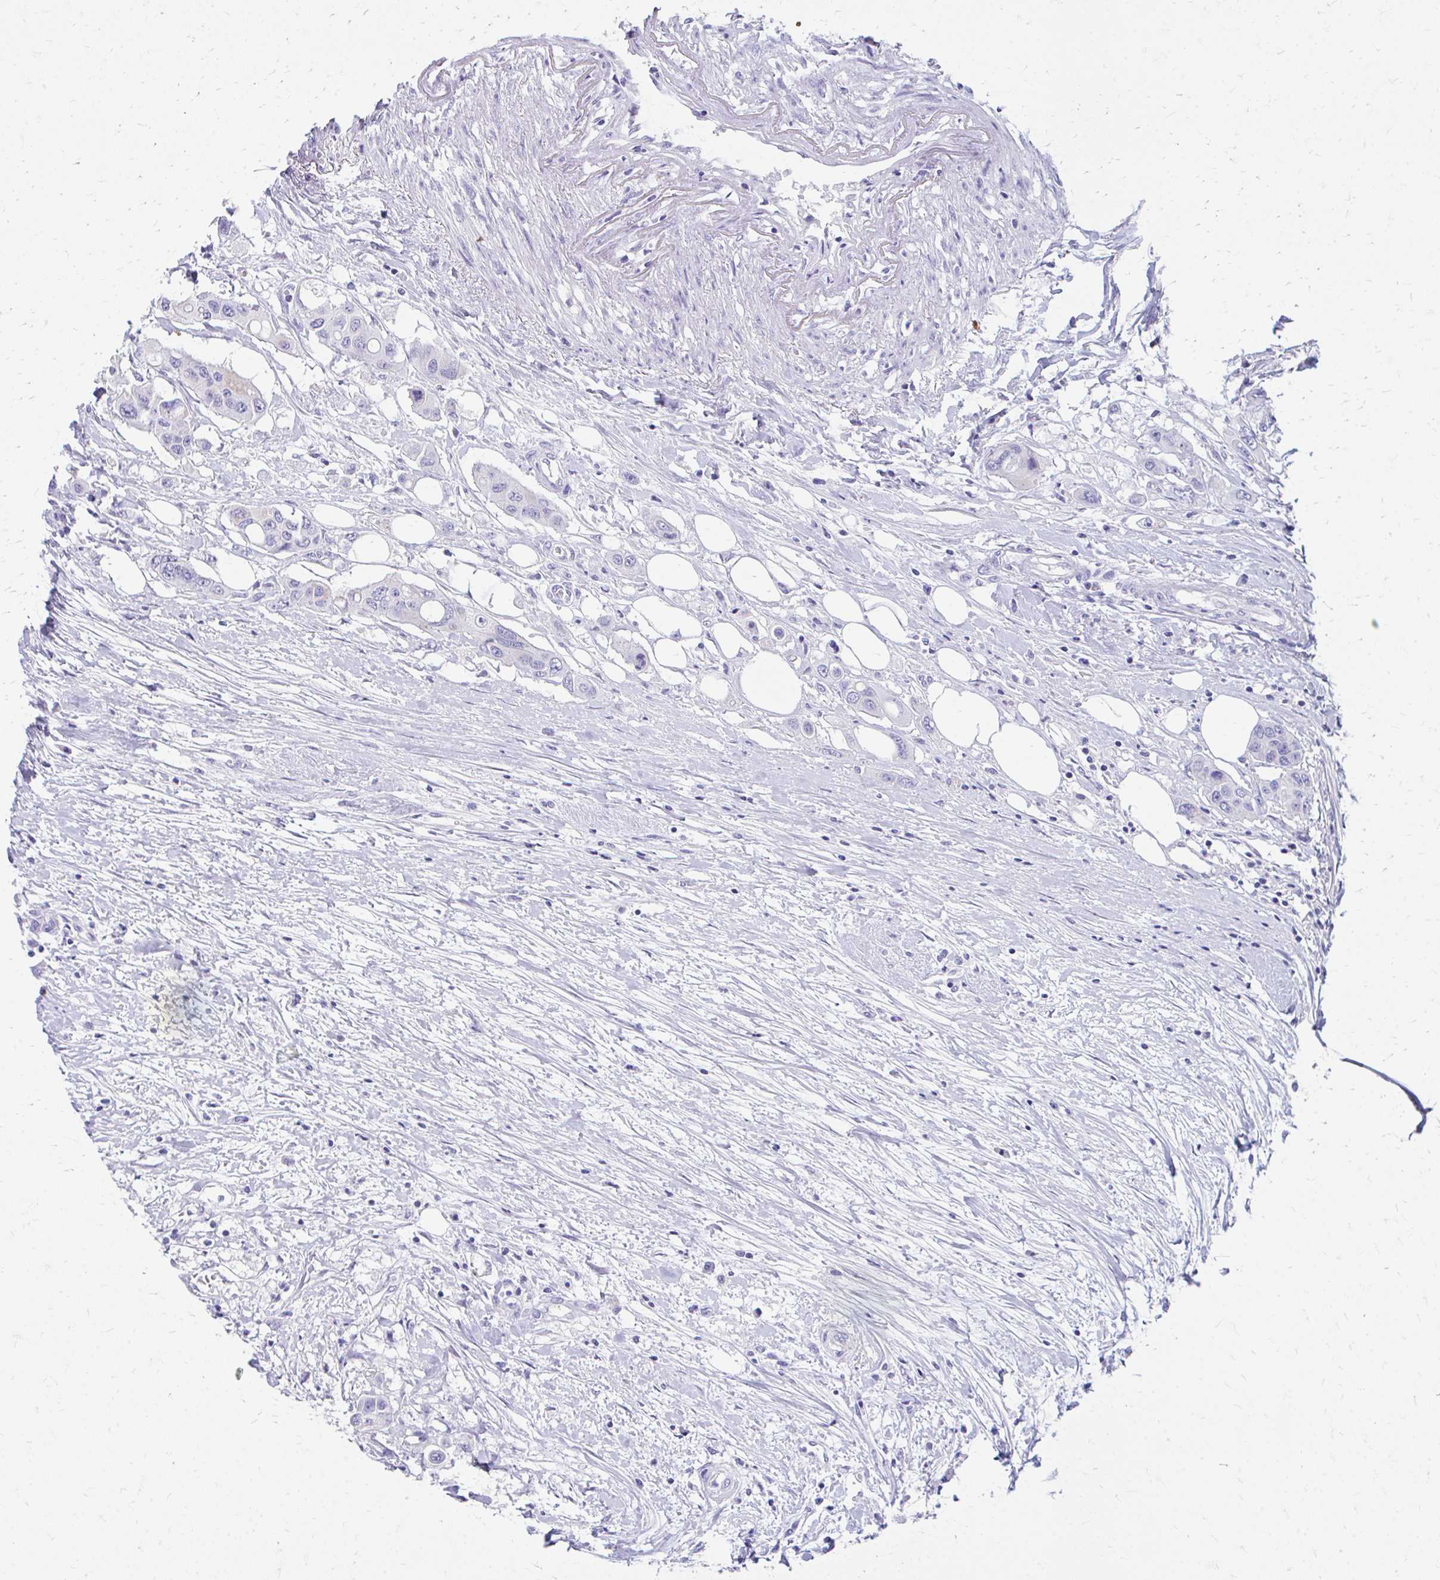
{"staining": {"intensity": "negative", "quantity": "none", "location": "none"}, "tissue": "colorectal cancer", "cell_type": "Tumor cells", "image_type": "cancer", "snomed": [{"axis": "morphology", "description": "Adenocarcinoma, NOS"}, {"axis": "topography", "description": "Colon"}], "caption": "The histopathology image exhibits no significant staining in tumor cells of colorectal cancer.", "gene": "KRIT1", "patient": {"sex": "male", "age": 77}}